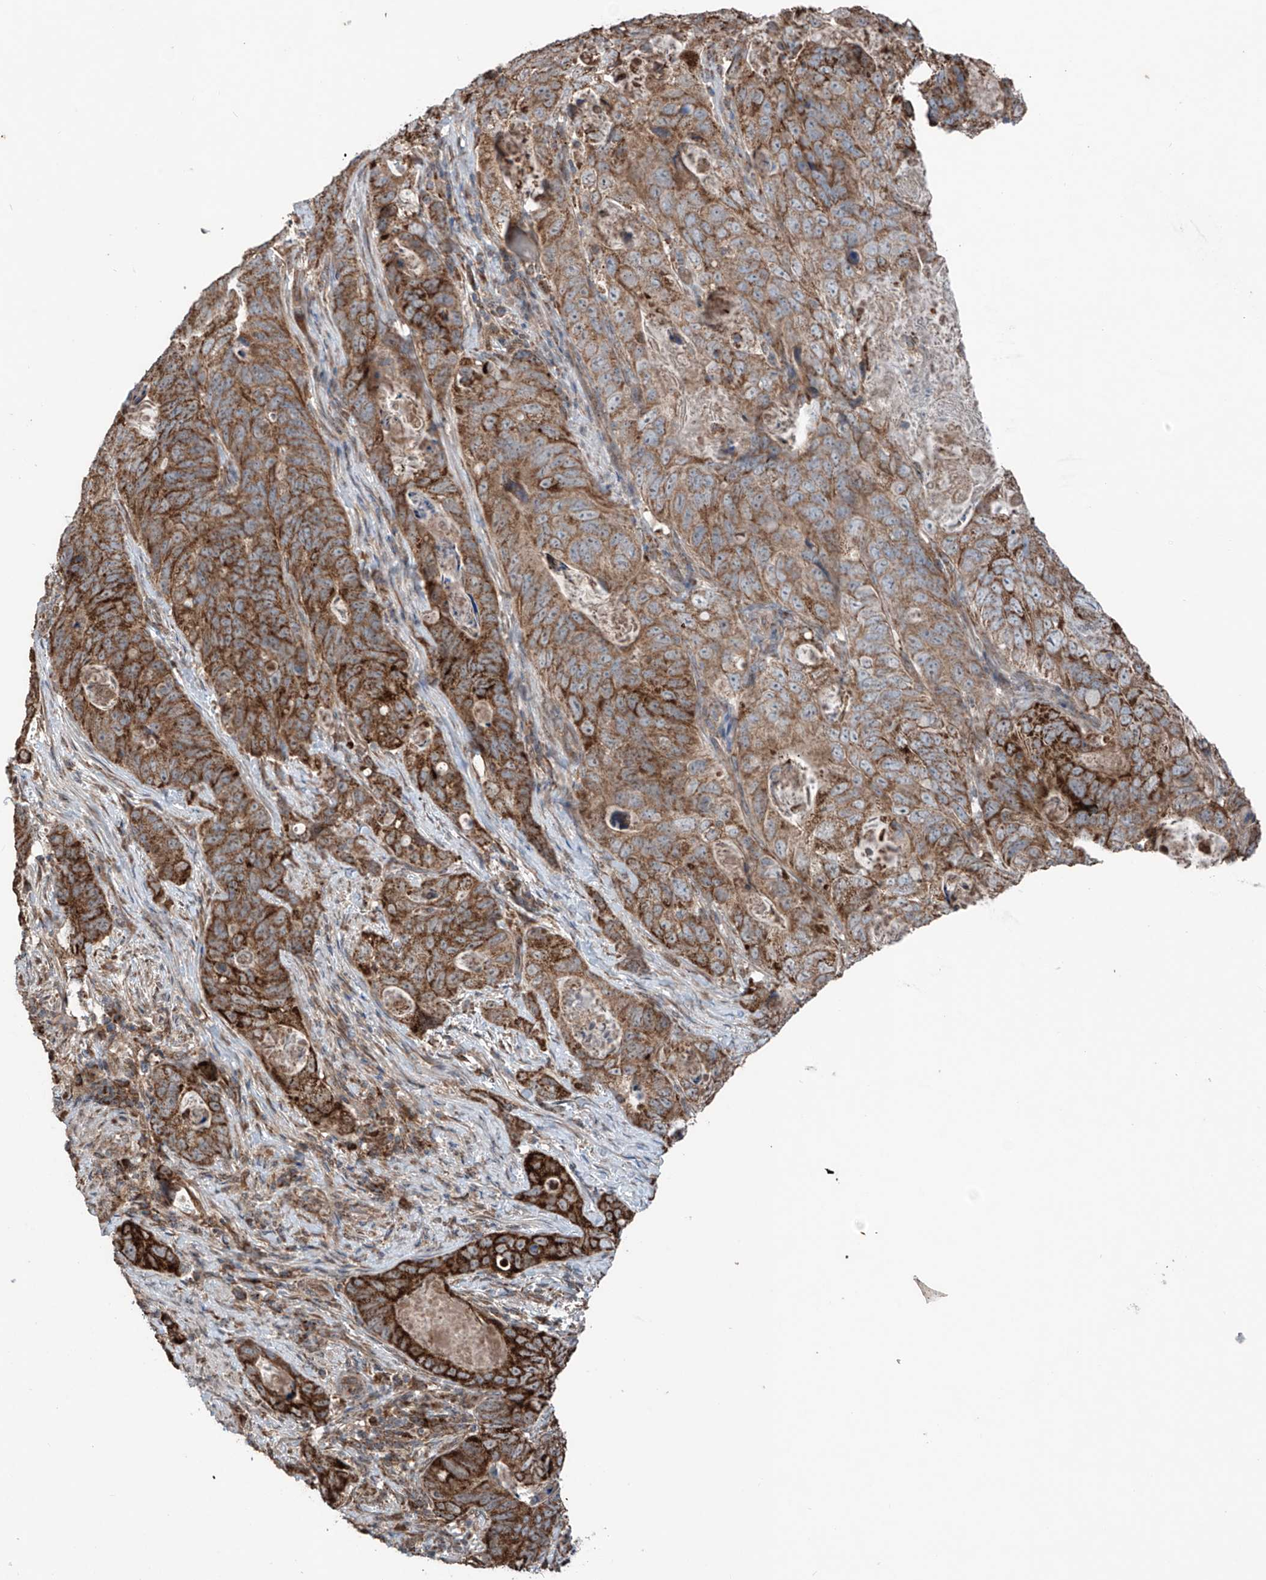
{"staining": {"intensity": "strong", "quantity": "25%-75%", "location": "cytoplasmic/membranous"}, "tissue": "stomach cancer", "cell_type": "Tumor cells", "image_type": "cancer", "snomed": [{"axis": "morphology", "description": "Normal tissue, NOS"}, {"axis": "morphology", "description": "Adenocarcinoma, NOS"}, {"axis": "topography", "description": "Stomach"}], "caption": "Immunohistochemical staining of stomach cancer (adenocarcinoma) reveals high levels of strong cytoplasmic/membranous protein positivity in about 25%-75% of tumor cells.", "gene": "SAMD3", "patient": {"sex": "female", "age": 89}}